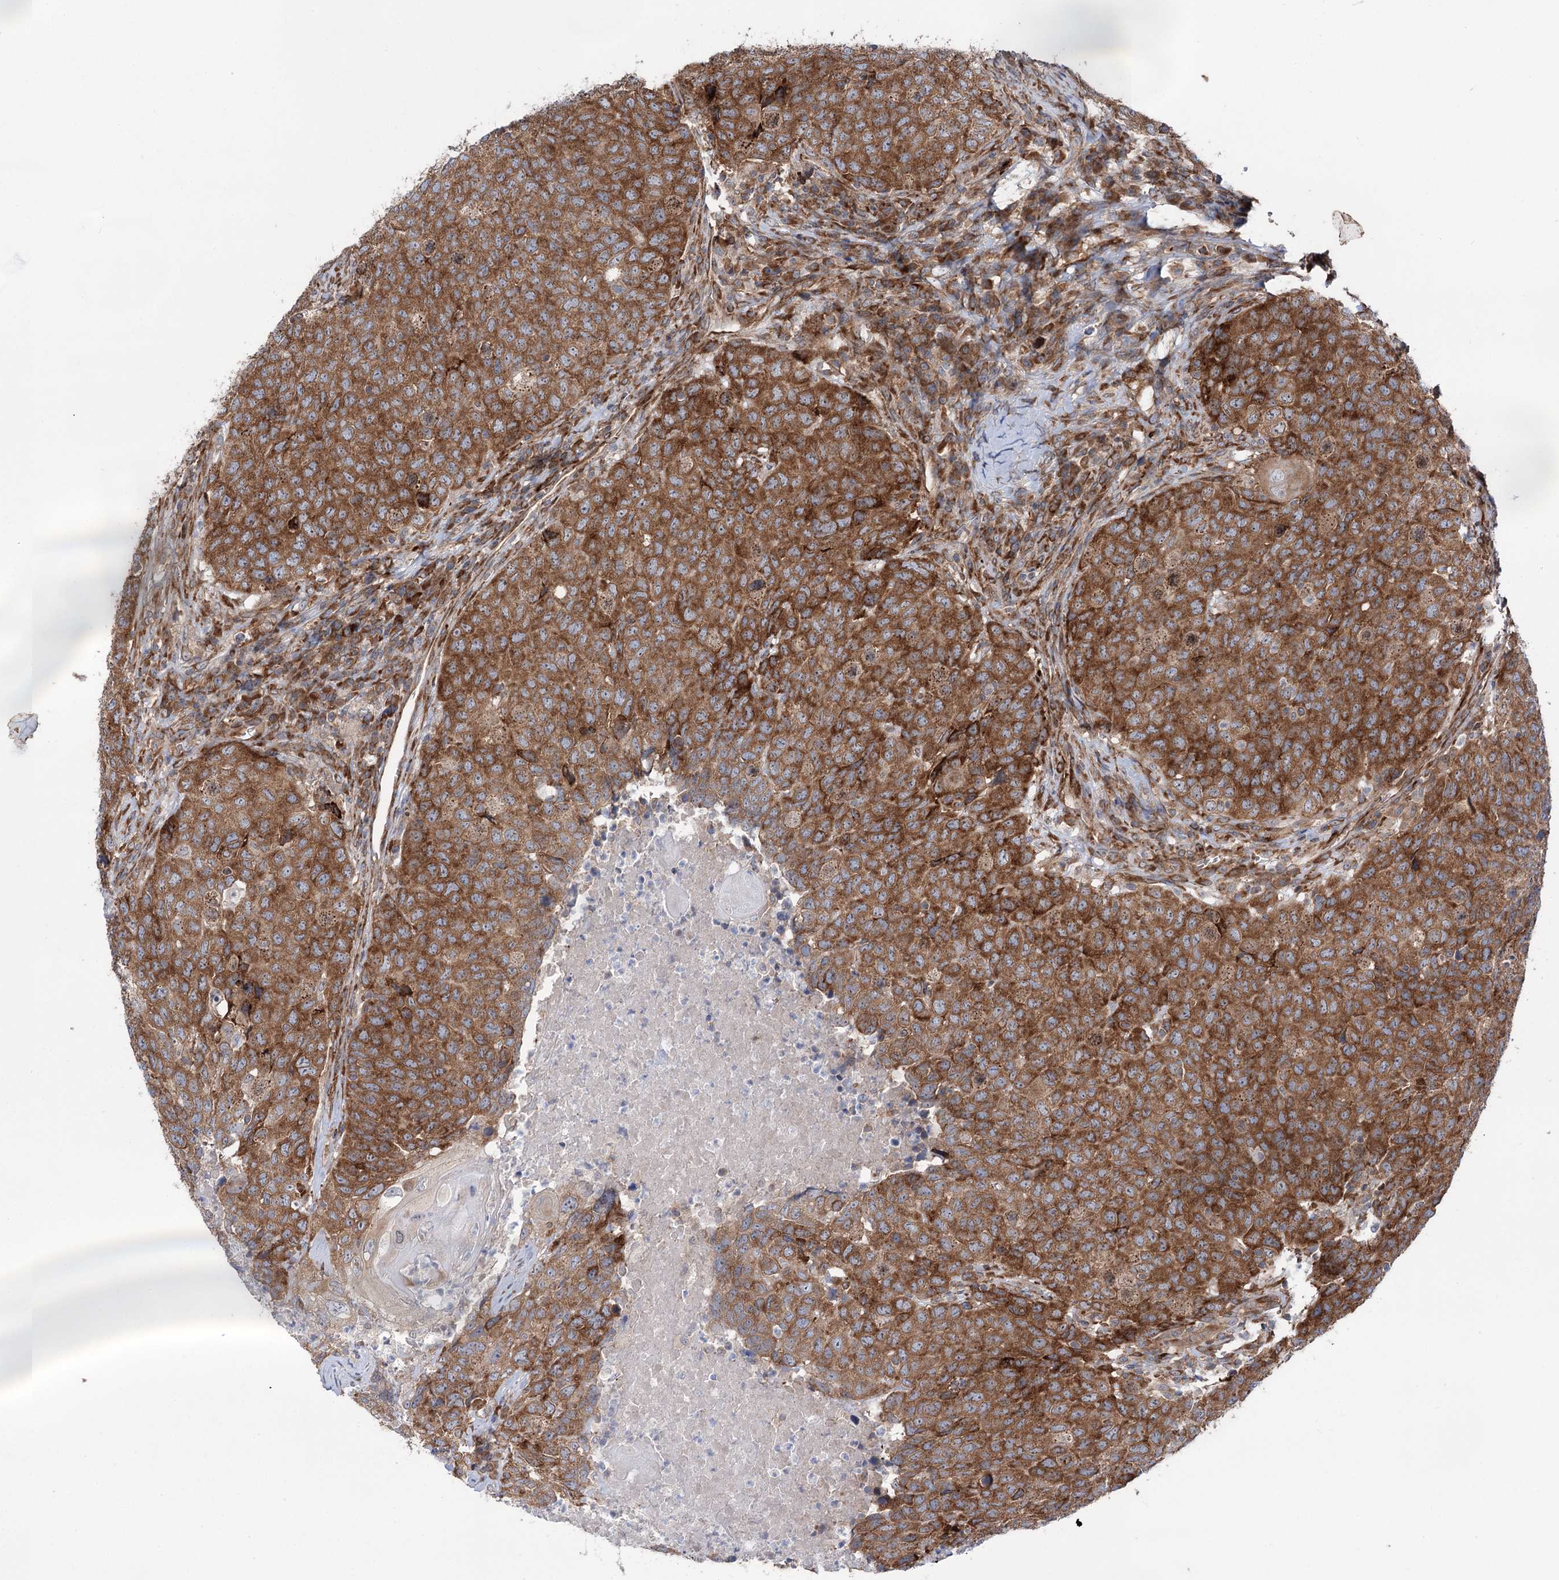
{"staining": {"intensity": "moderate", "quantity": ">75%", "location": "cytoplasmic/membranous"}, "tissue": "head and neck cancer", "cell_type": "Tumor cells", "image_type": "cancer", "snomed": [{"axis": "morphology", "description": "Squamous cell carcinoma, NOS"}, {"axis": "topography", "description": "Head-Neck"}], "caption": "The histopathology image reveals a brown stain indicating the presence of a protein in the cytoplasmic/membranous of tumor cells in head and neck cancer.", "gene": "VWA2", "patient": {"sex": "male", "age": 66}}